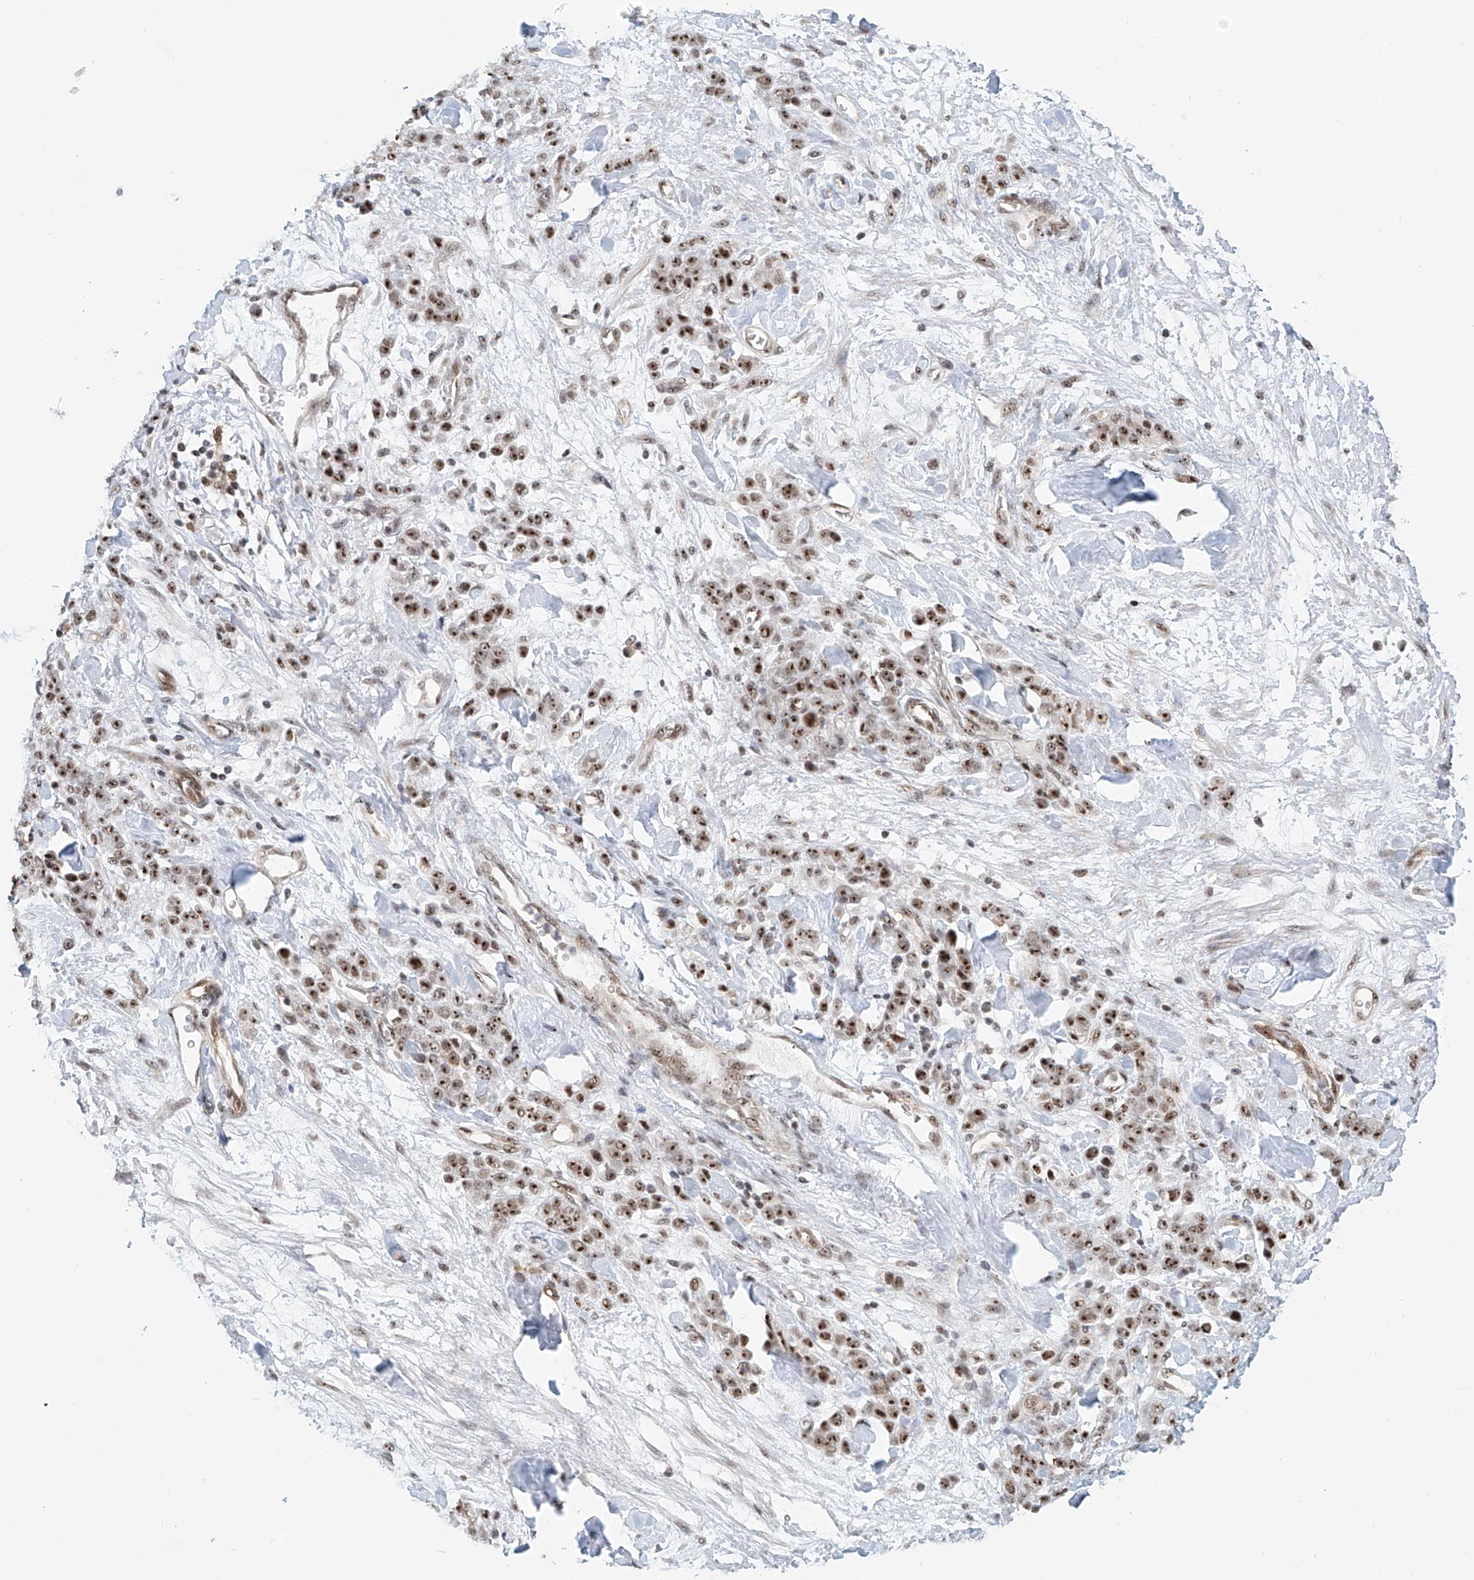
{"staining": {"intensity": "moderate", "quantity": ">75%", "location": "nuclear"}, "tissue": "stomach cancer", "cell_type": "Tumor cells", "image_type": "cancer", "snomed": [{"axis": "morphology", "description": "Normal tissue, NOS"}, {"axis": "morphology", "description": "Adenocarcinoma, NOS"}, {"axis": "topography", "description": "Stomach"}], "caption": "Immunohistochemical staining of stomach adenocarcinoma shows medium levels of moderate nuclear expression in about >75% of tumor cells. The staining is performed using DAB brown chromogen to label protein expression. The nuclei are counter-stained blue using hematoxylin.", "gene": "PRUNE2", "patient": {"sex": "male", "age": 82}}